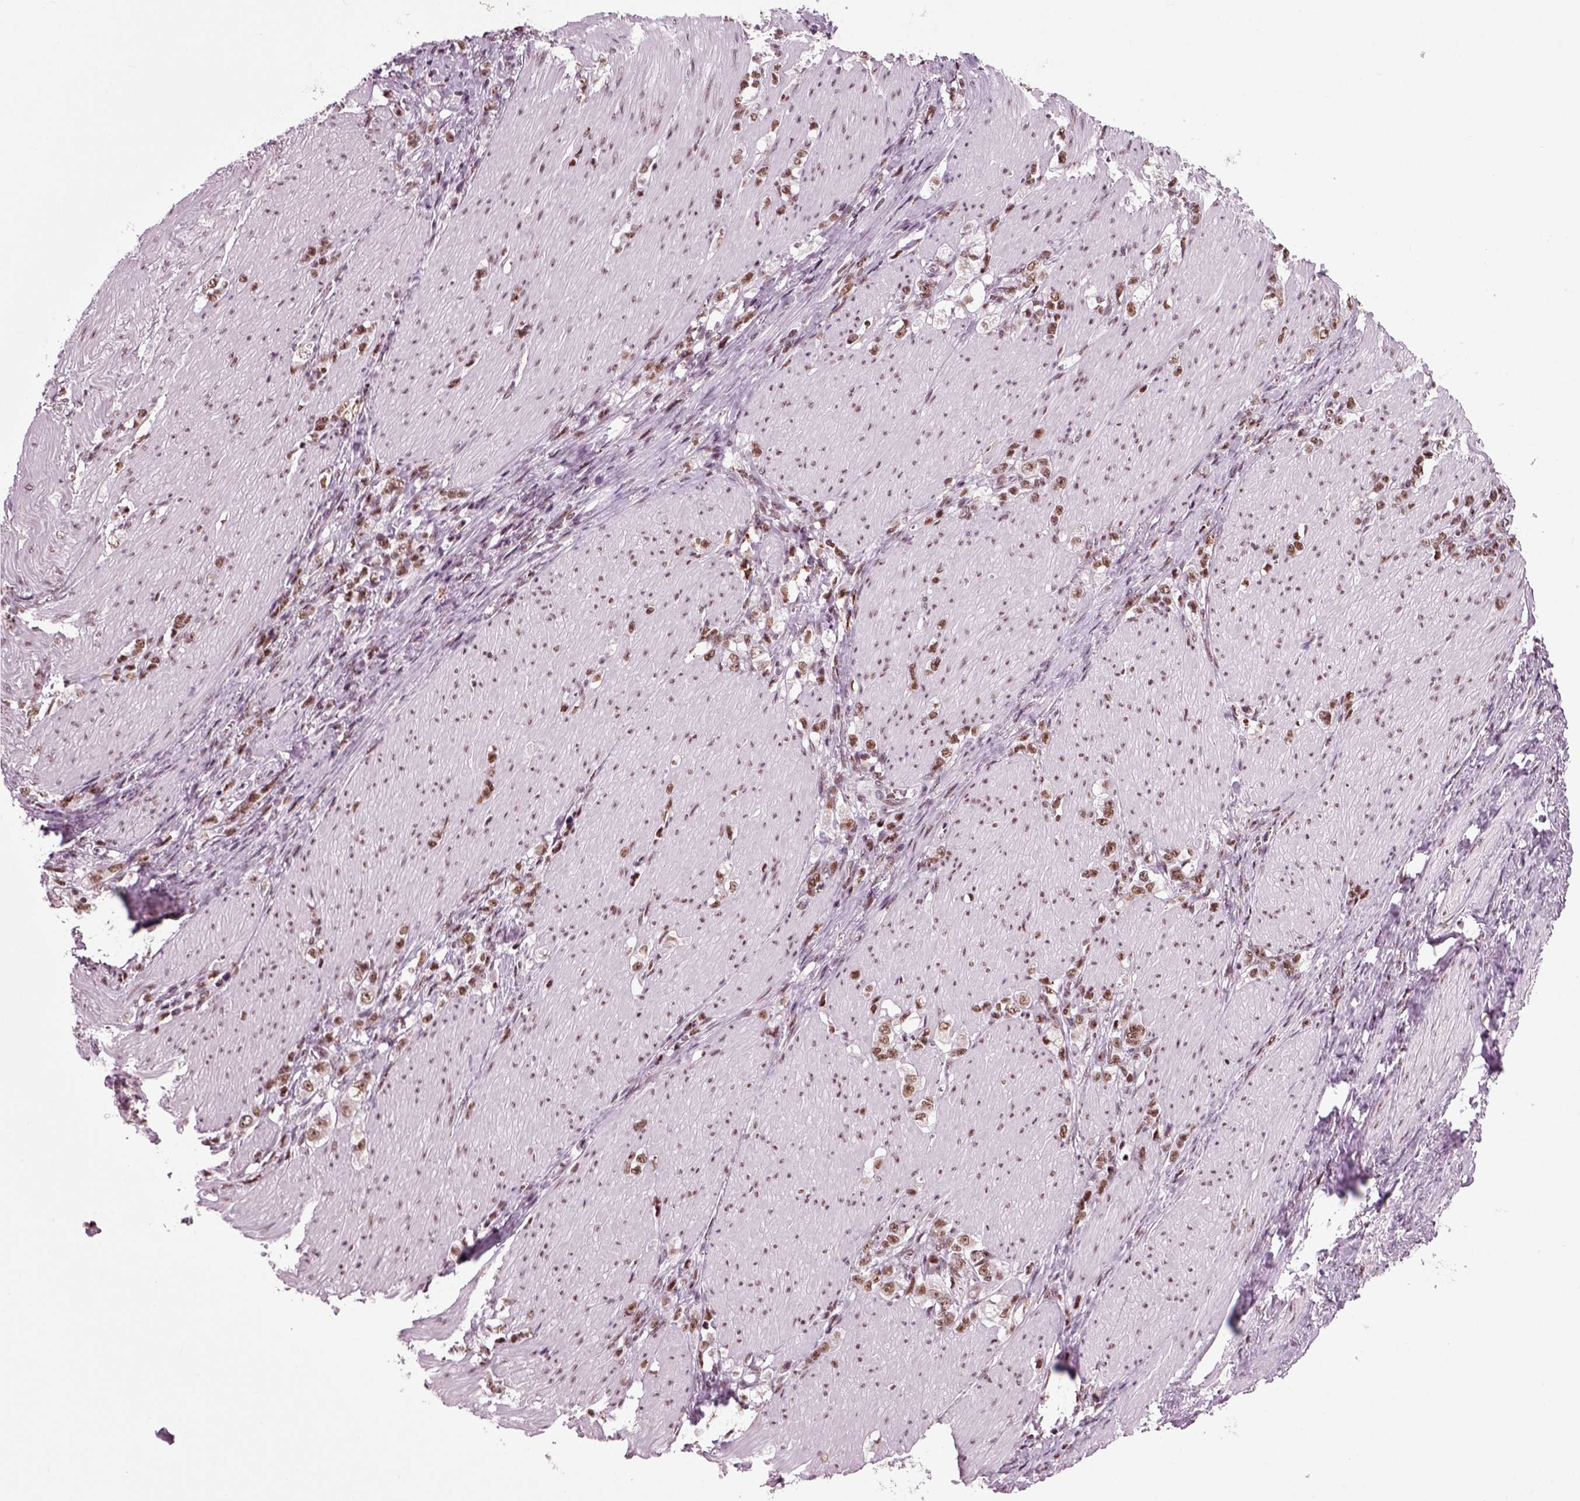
{"staining": {"intensity": "moderate", "quantity": ">75%", "location": "nuclear"}, "tissue": "stomach cancer", "cell_type": "Tumor cells", "image_type": "cancer", "snomed": [{"axis": "morphology", "description": "Adenocarcinoma, NOS"}, {"axis": "topography", "description": "Stomach, lower"}], "caption": "Stomach cancer tissue displays moderate nuclear expression in approximately >75% of tumor cells", "gene": "RCOR3", "patient": {"sex": "male", "age": 88}}